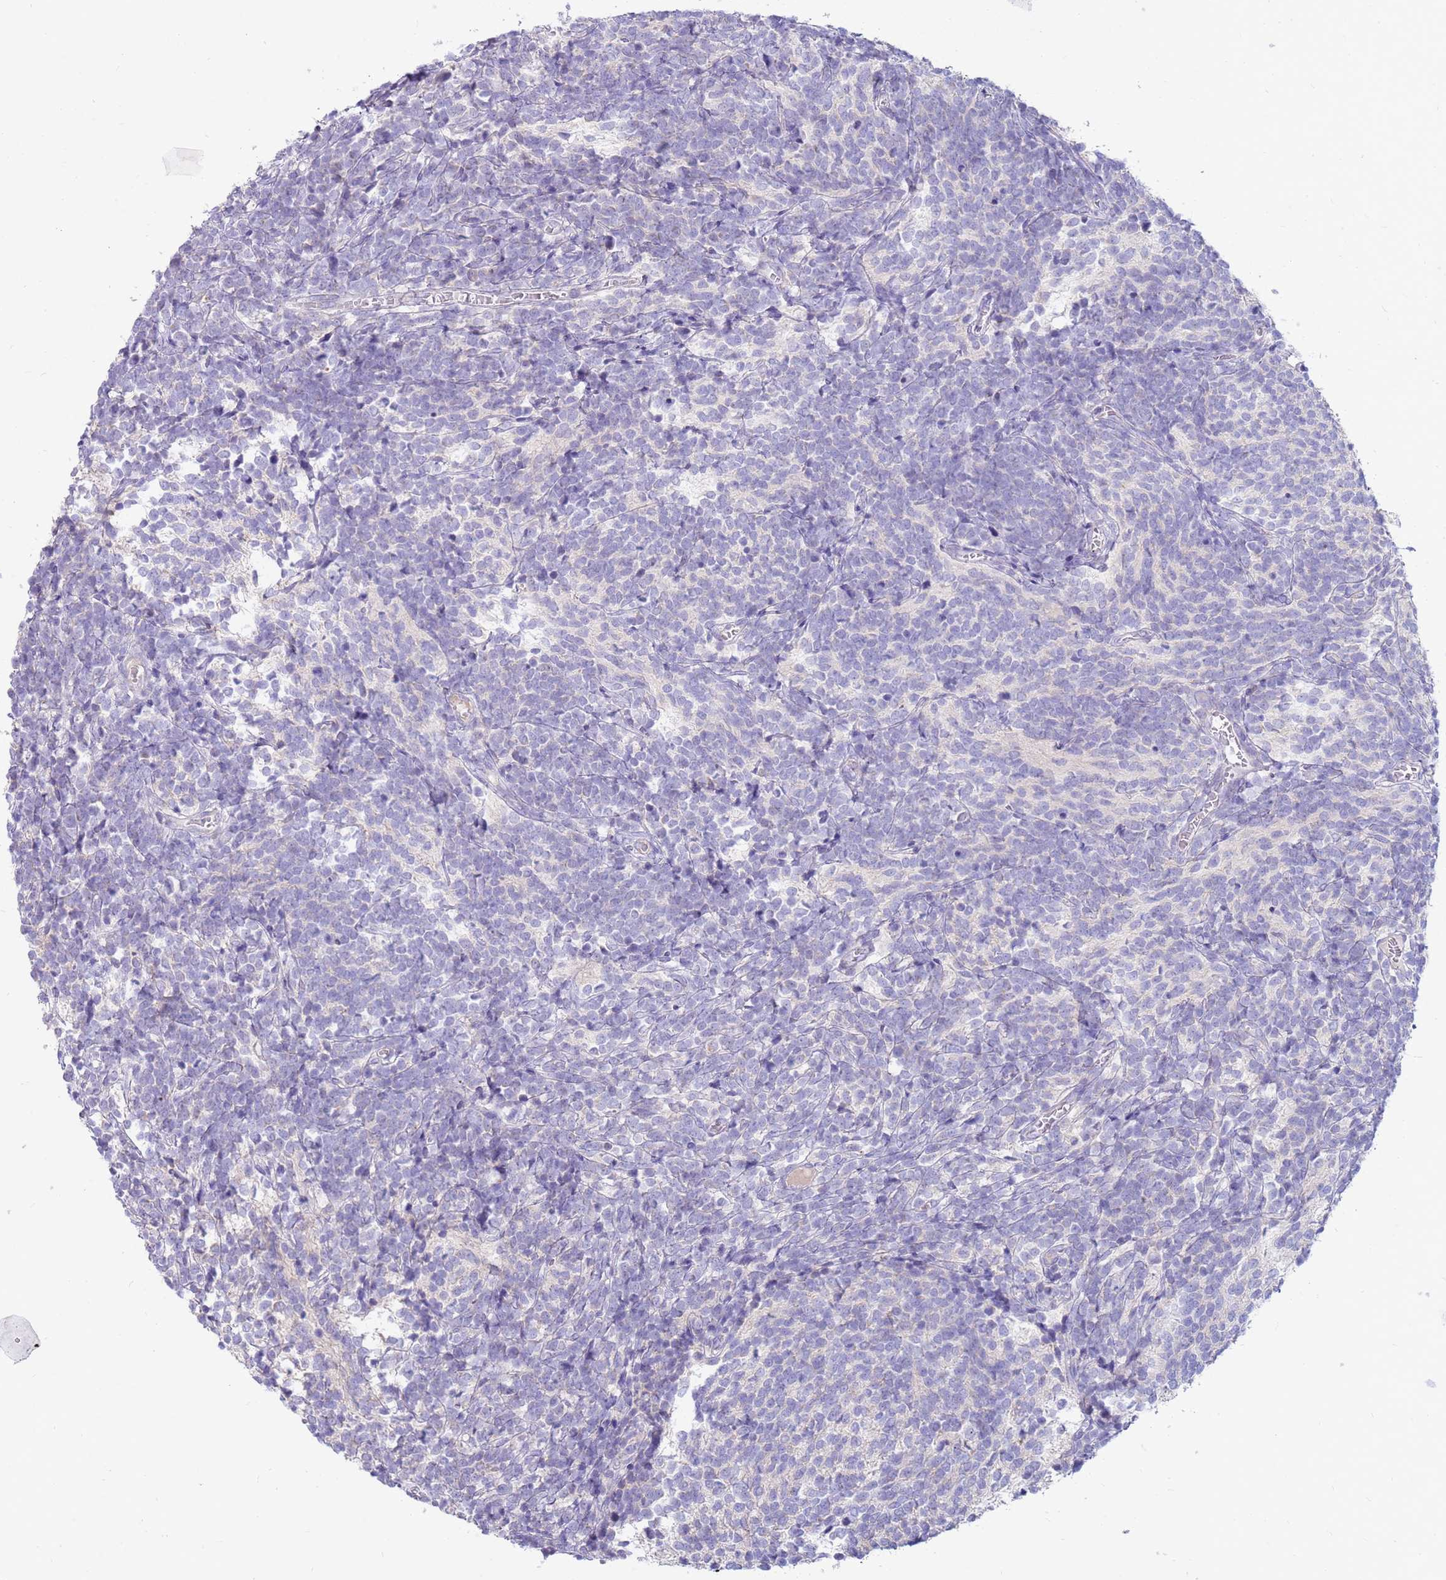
{"staining": {"intensity": "negative", "quantity": "none", "location": "none"}, "tissue": "glioma", "cell_type": "Tumor cells", "image_type": "cancer", "snomed": [{"axis": "morphology", "description": "Glioma, malignant, Low grade"}, {"axis": "topography", "description": "Brain"}], "caption": "An IHC histopathology image of glioma is shown. There is no staining in tumor cells of glioma.", "gene": "SLC44A4", "patient": {"sex": "female", "age": 1}}